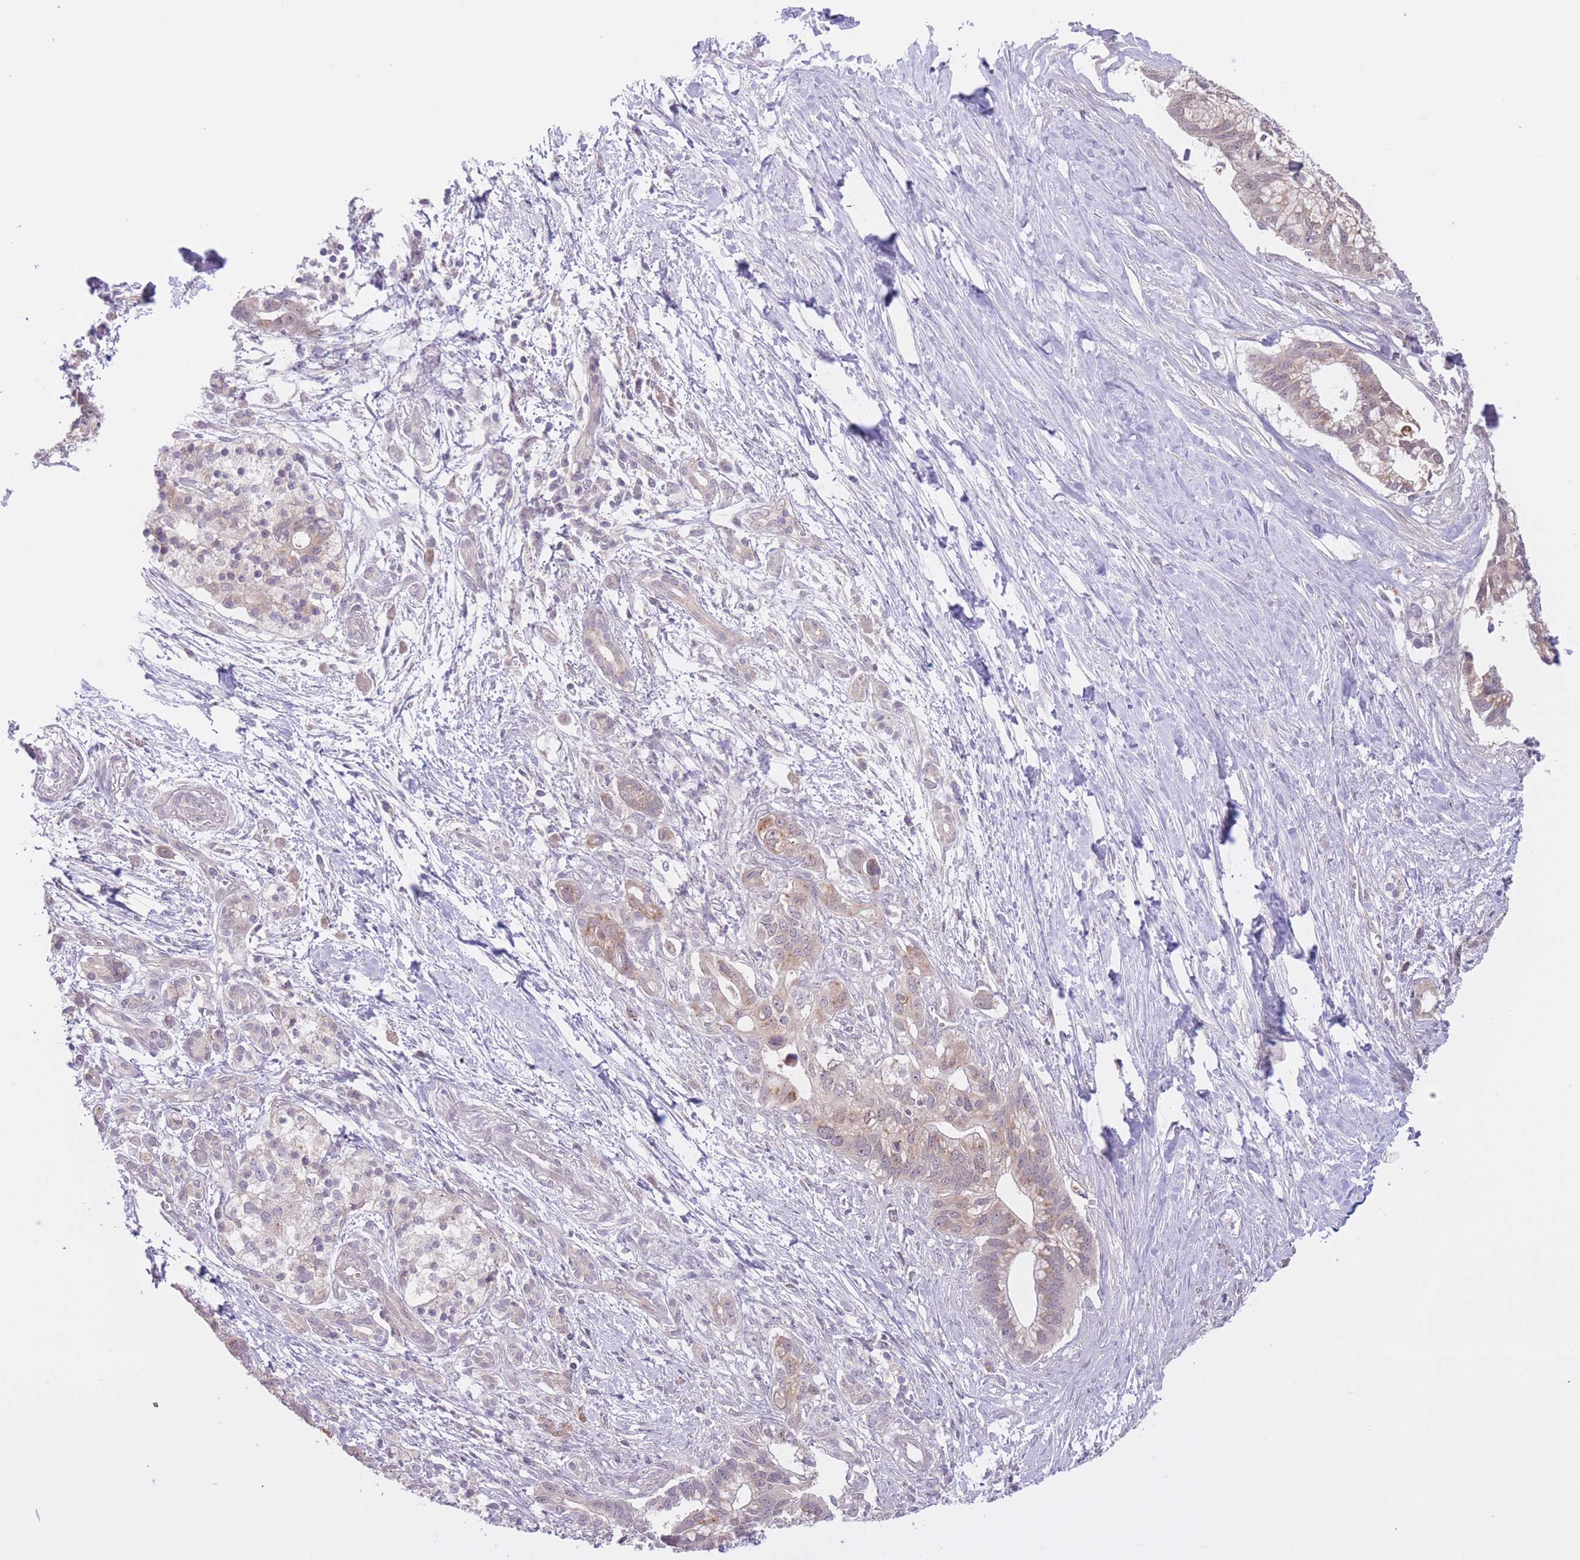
{"staining": {"intensity": "weak", "quantity": "25%-75%", "location": "cytoplasmic/membranous"}, "tissue": "pancreatic cancer", "cell_type": "Tumor cells", "image_type": "cancer", "snomed": [{"axis": "morphology", "description": "Adenocarcinoma, NOS"}, {"axis": "topography", "description": "Pancreas"}], "caption": "Immunohistochemistry (IHC) staining of adenocarcinoma (pancreatic), which demonstrates low levels of weak cytoplasmic/membranous positivity in about 25%-75% of tumor cells indicating weak cytoplasmic/membranous protein positivity. The staining was performed using DAB (brown) for protein detection and nuclei were counterstained in hematoxylin (blue).", "gene": "FUT5", "patient": {"sex": "male", "age": 68}}